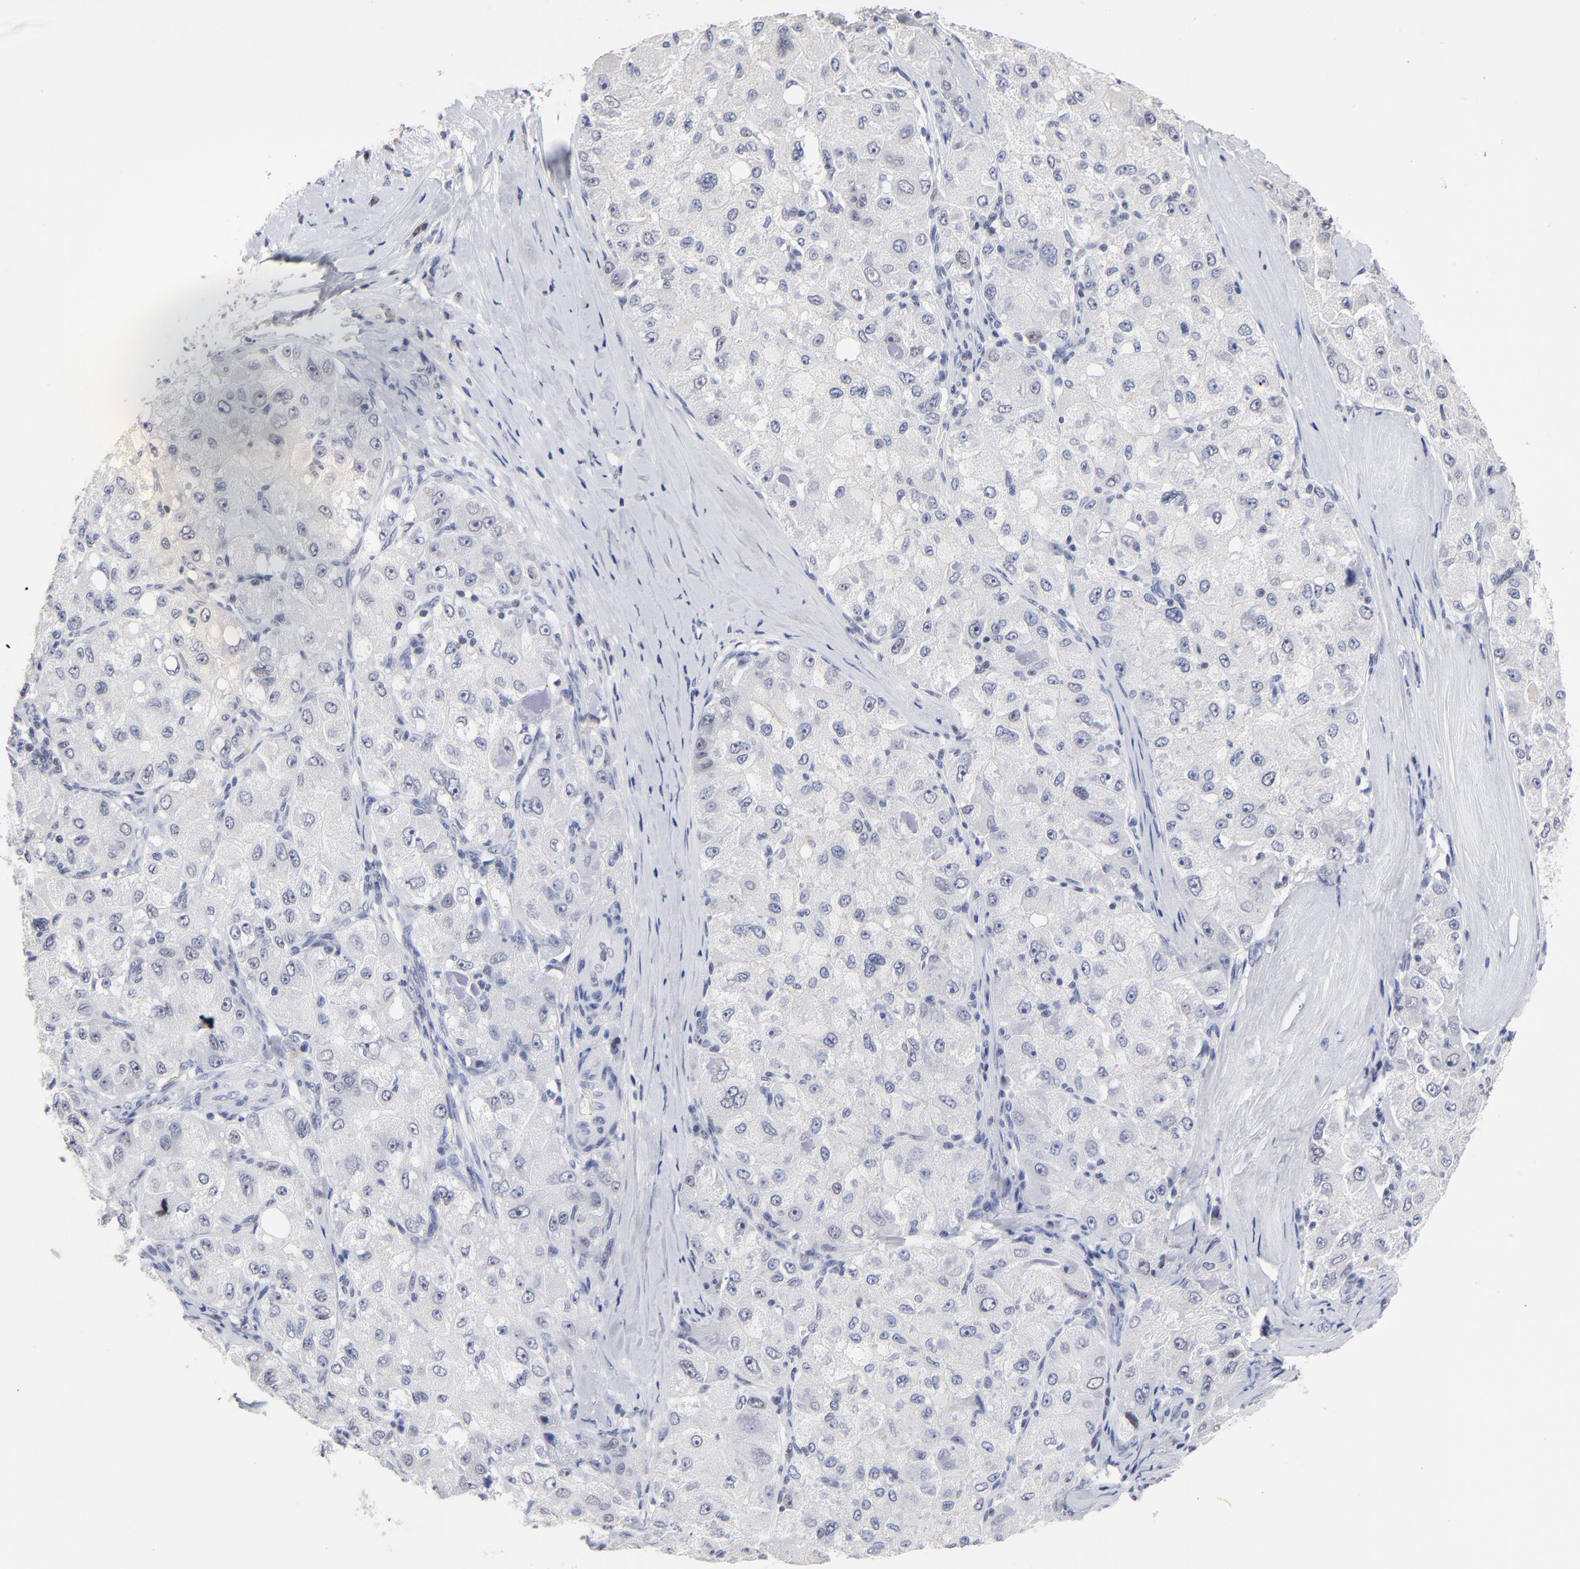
{"staining": {"intensity": "negative", "quantity": "none", "location": "none"}, "tissue": "liver cancer", "cell_type": "Tumor cells", "image_type": "cancer", "snomed": [{"axis": "morphology", "description": "Carcinoma, Hepatocellular, NOS"}, {"axis": "topography", "description": "Liver"}], "caption": "This is an immunohistochemistry (IHC) histopathology image of human liver cancer (hepatocellular carcinoma). There is no expression in tumor cells.", "gene": "ORC2", "patient": {"sex": "male", "age": 80}}